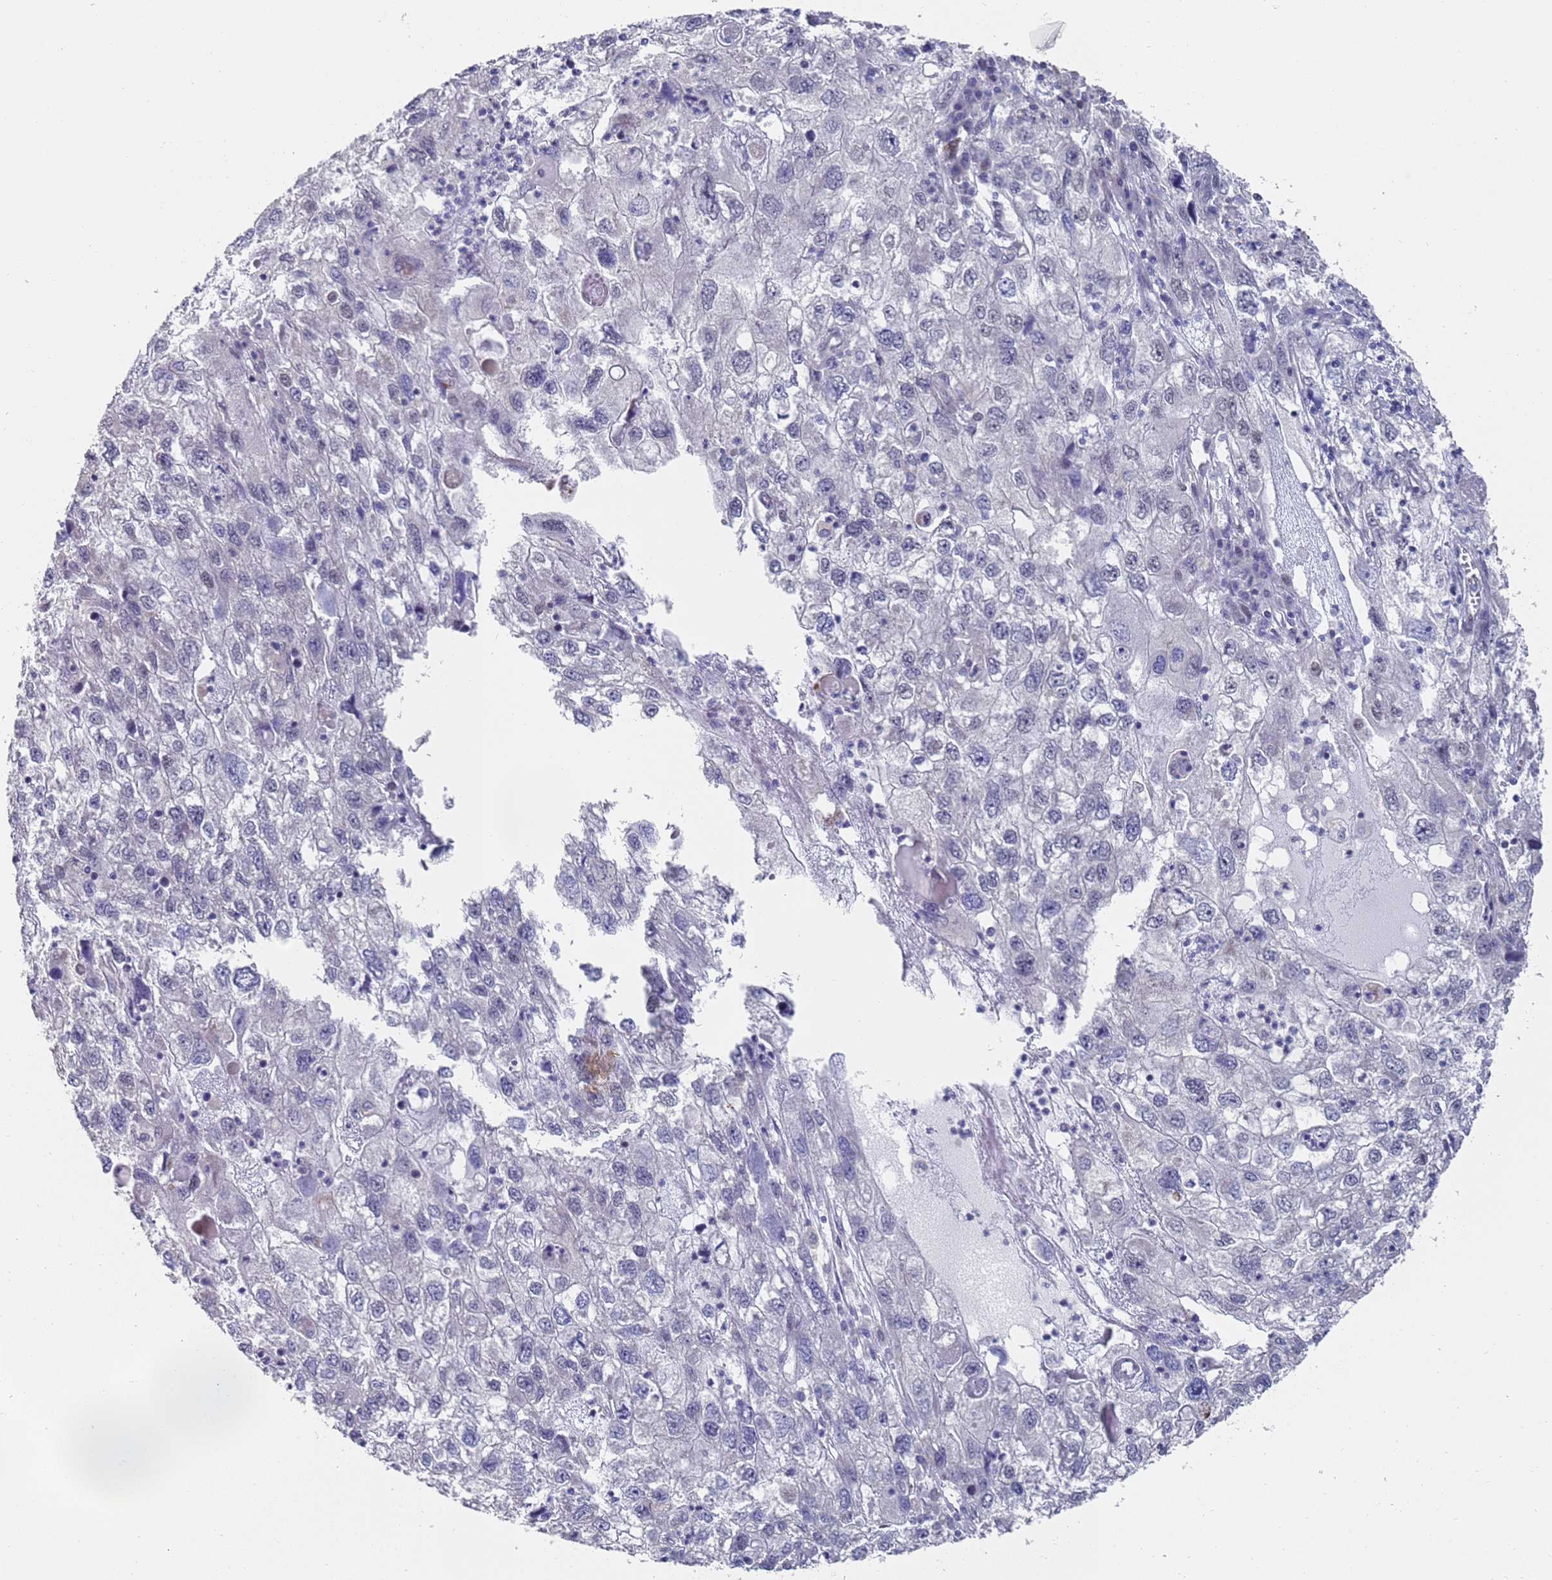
{"staining": {"intensity": "negative", "quantity": "none", "location": "none"}, "tissue": "endometrial cancer", "cell_type": "Tumor cells", "image_type": "cancer", "snomed": [{"axis": "morphology", "description": "Adenocarcinoma, NOS"}, {"axis": "topography", "description": "Endometrium"}], "caption": "This photomicrograph is of endometrial adenocarcinoma stained with IHC to label a protein in brown with the nuclei are counter-stained blue. There is no staining in tumor cells.", "gene": "COPS6", "patient": {"sex": "female", "age": 49}}